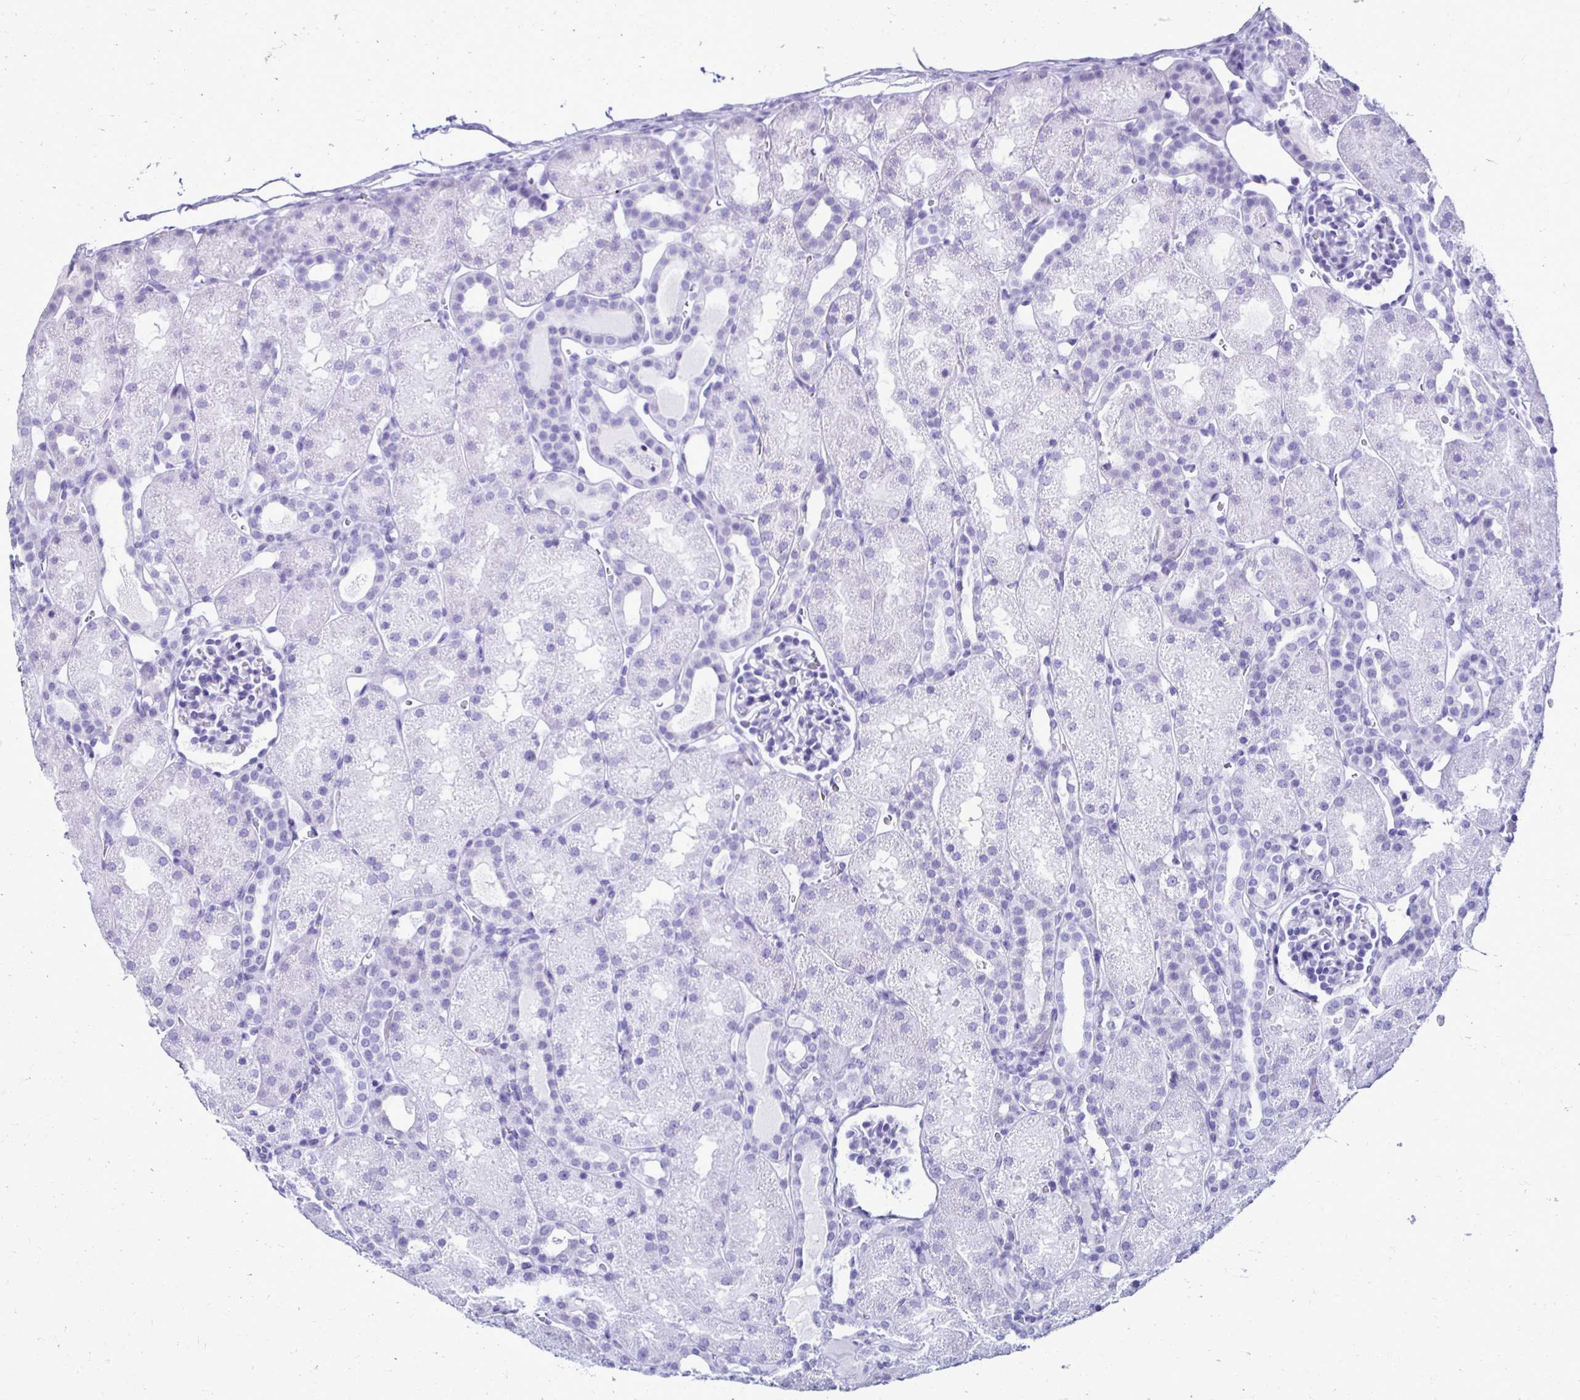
{"staining": {"intensity": "negative", "quantity": "none", "location": "none"}, "tissue": "kidney", "cell_type": "Cells in glomeruli", "image_type": "normal", "snomed": [{"axis": "morphology", "description": "Normal tissue, NOS"}, {"axis": "topography", "description": "Kidney"}], "caption": "IHC histopathology image of normal kidney: kidney stained with DAB (3,3'-diaminobenzidine) displays no significant protein positivity in cells in glomeruli.", "gene": "CST5", "patient": {"sex": "male", "age": 2}}